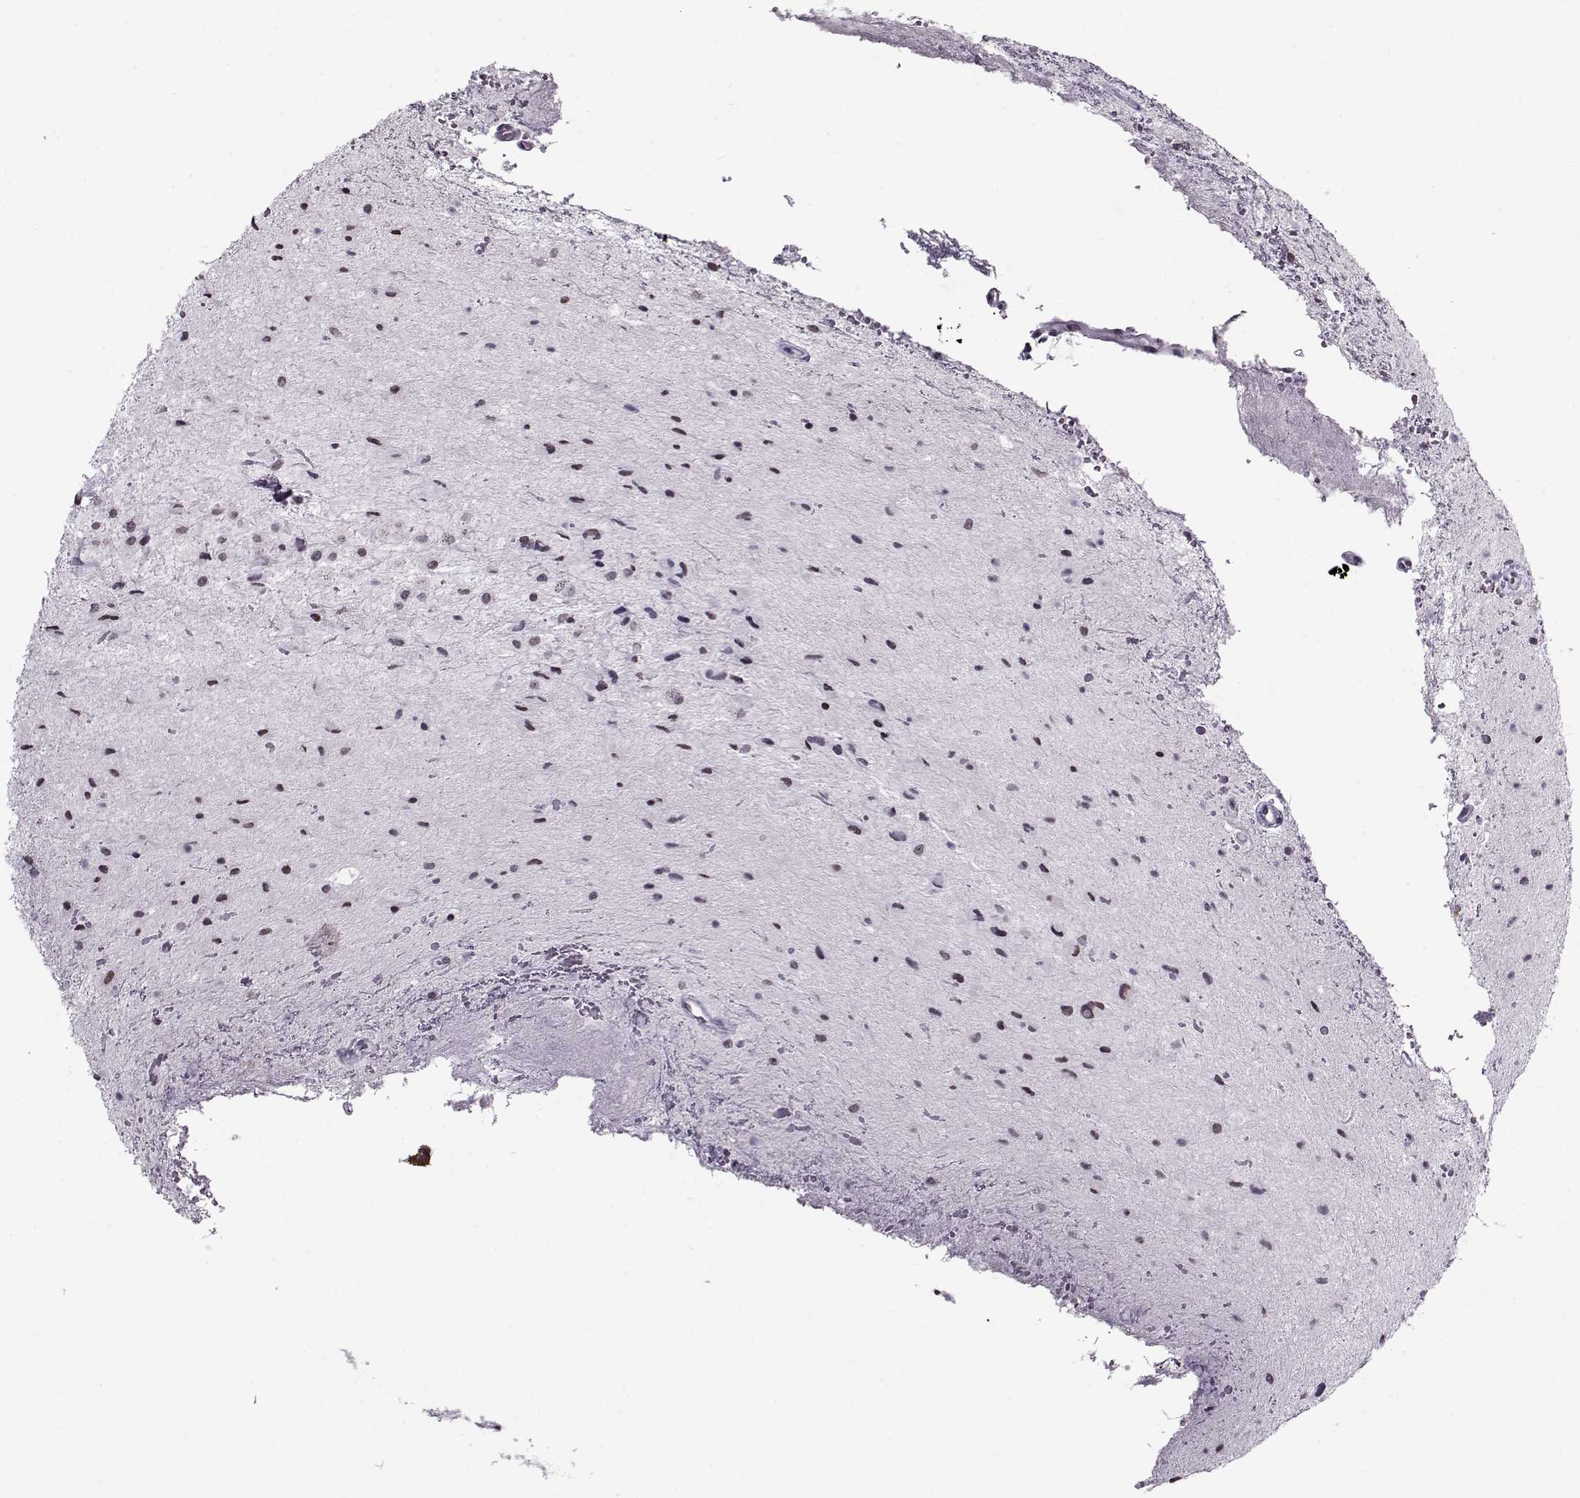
{"staining": {"intensity": "negative", "quantity": "none", "location": "none"}, "tissue": "glioma", "cell_type": "Tumor cells", "image_type": "cancer", "snomed": [{"axis": "morphology", "description": "Glioma, malignant, Low grade"}, {"axis": "topography", "description": "Cerebellum"}], "caption": "IHC of human glioma reveals no positivity in tumor cells.", "gene": "PRMT8", "patient": {"sex": "female", "age": 14}}